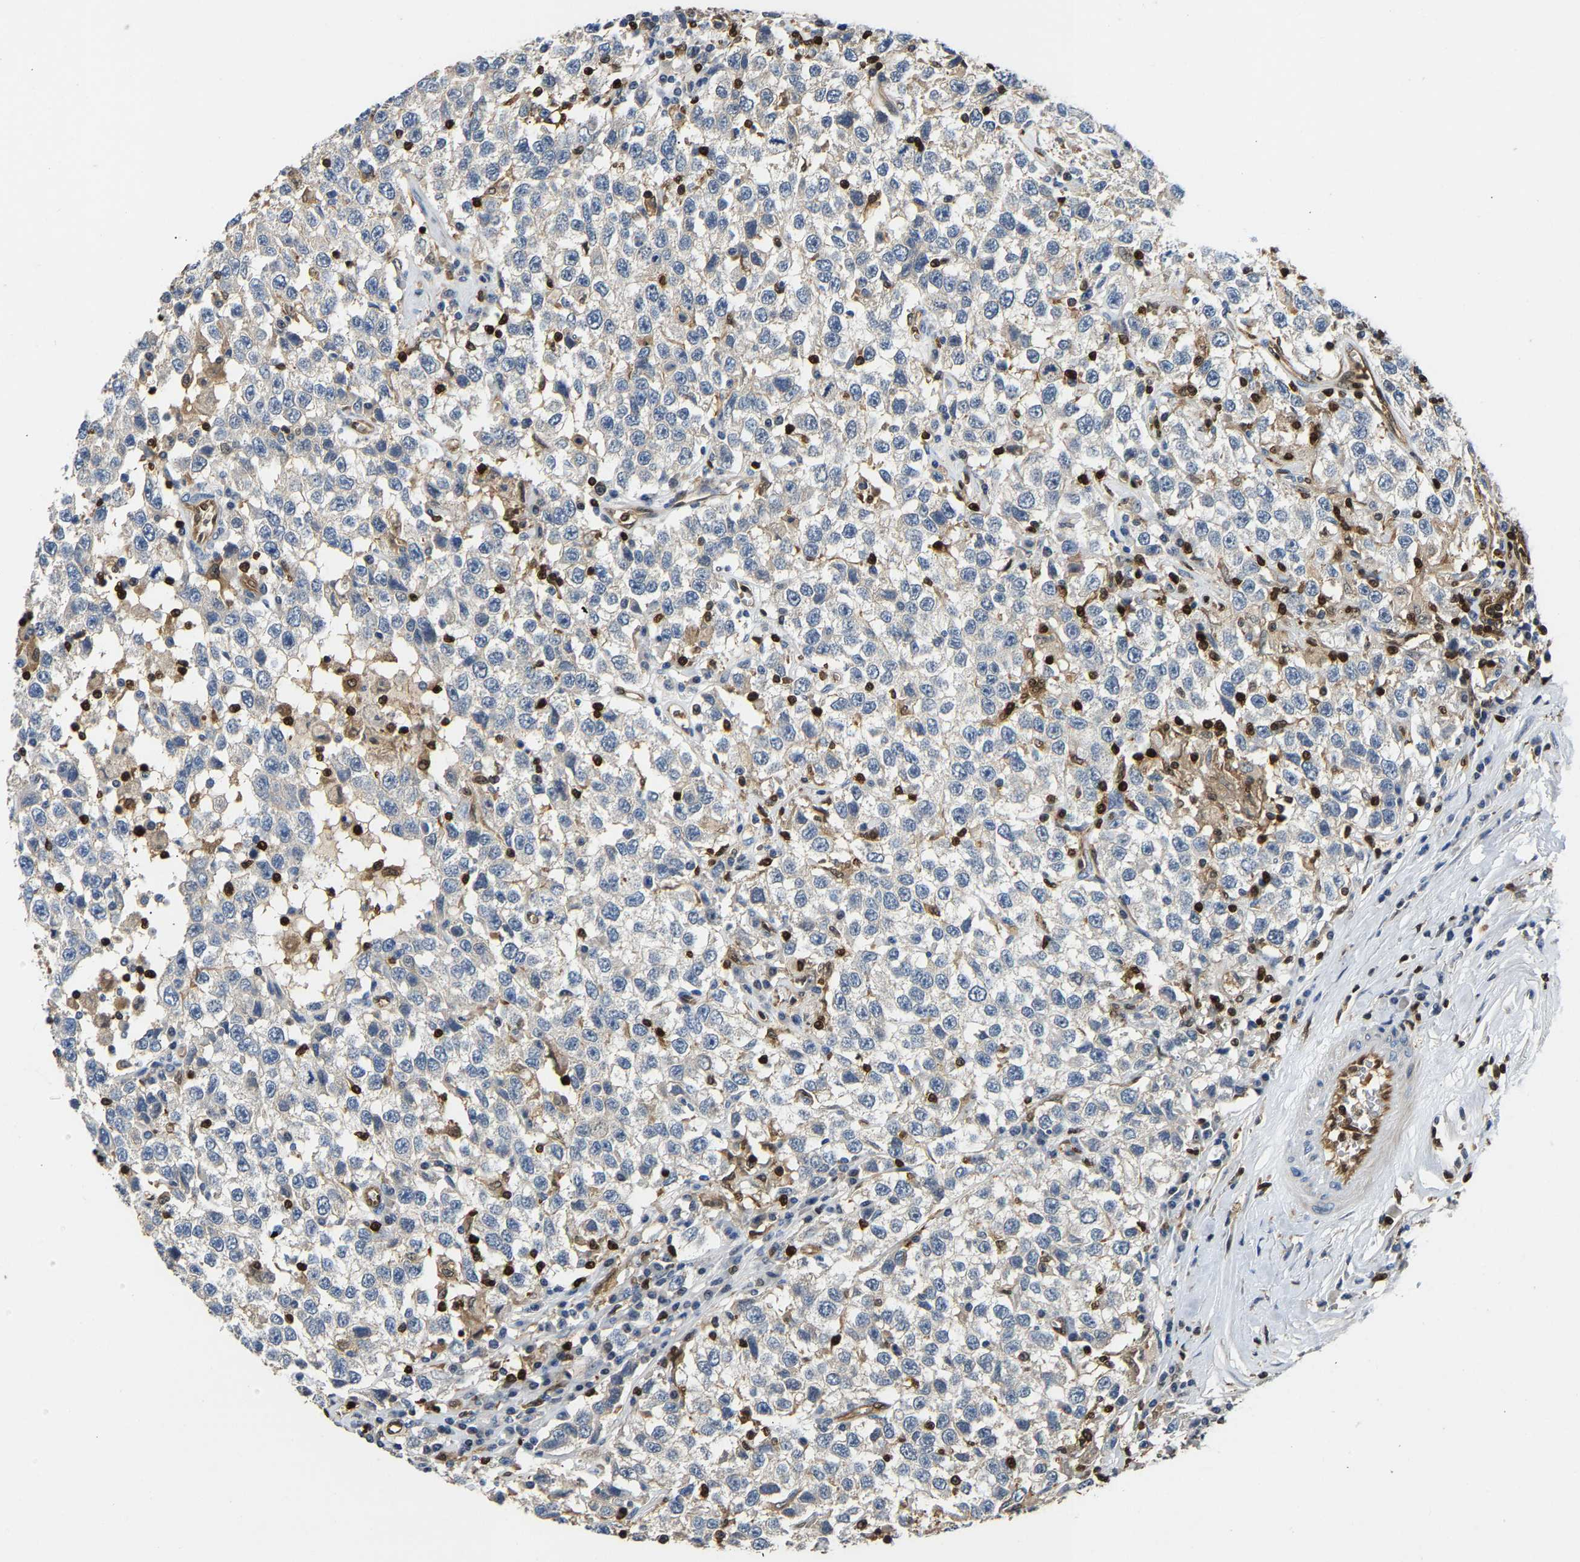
{"staining": {"intensity": "negative", "quantity": "none", "location": "none"}, "tissue": "testis cancer", "cell_type": "Tumor cells", "image_type": "cancer", "snomed": [{"axis": "morphology", "description": "Seminoma, NOS"}, {"axis": "topography", "description": "Testis"}], "caption": "The histopathology image displays no significant positivity in tumor cells of testis cancer. The staining was performed using DAB to visualize the protein expression in brown, while the nuclei were stained in blue with hematoxylin (Magnification: 20x).", "gene": "GIMAP7", "patient": {"sex": "male", "age": 41}}